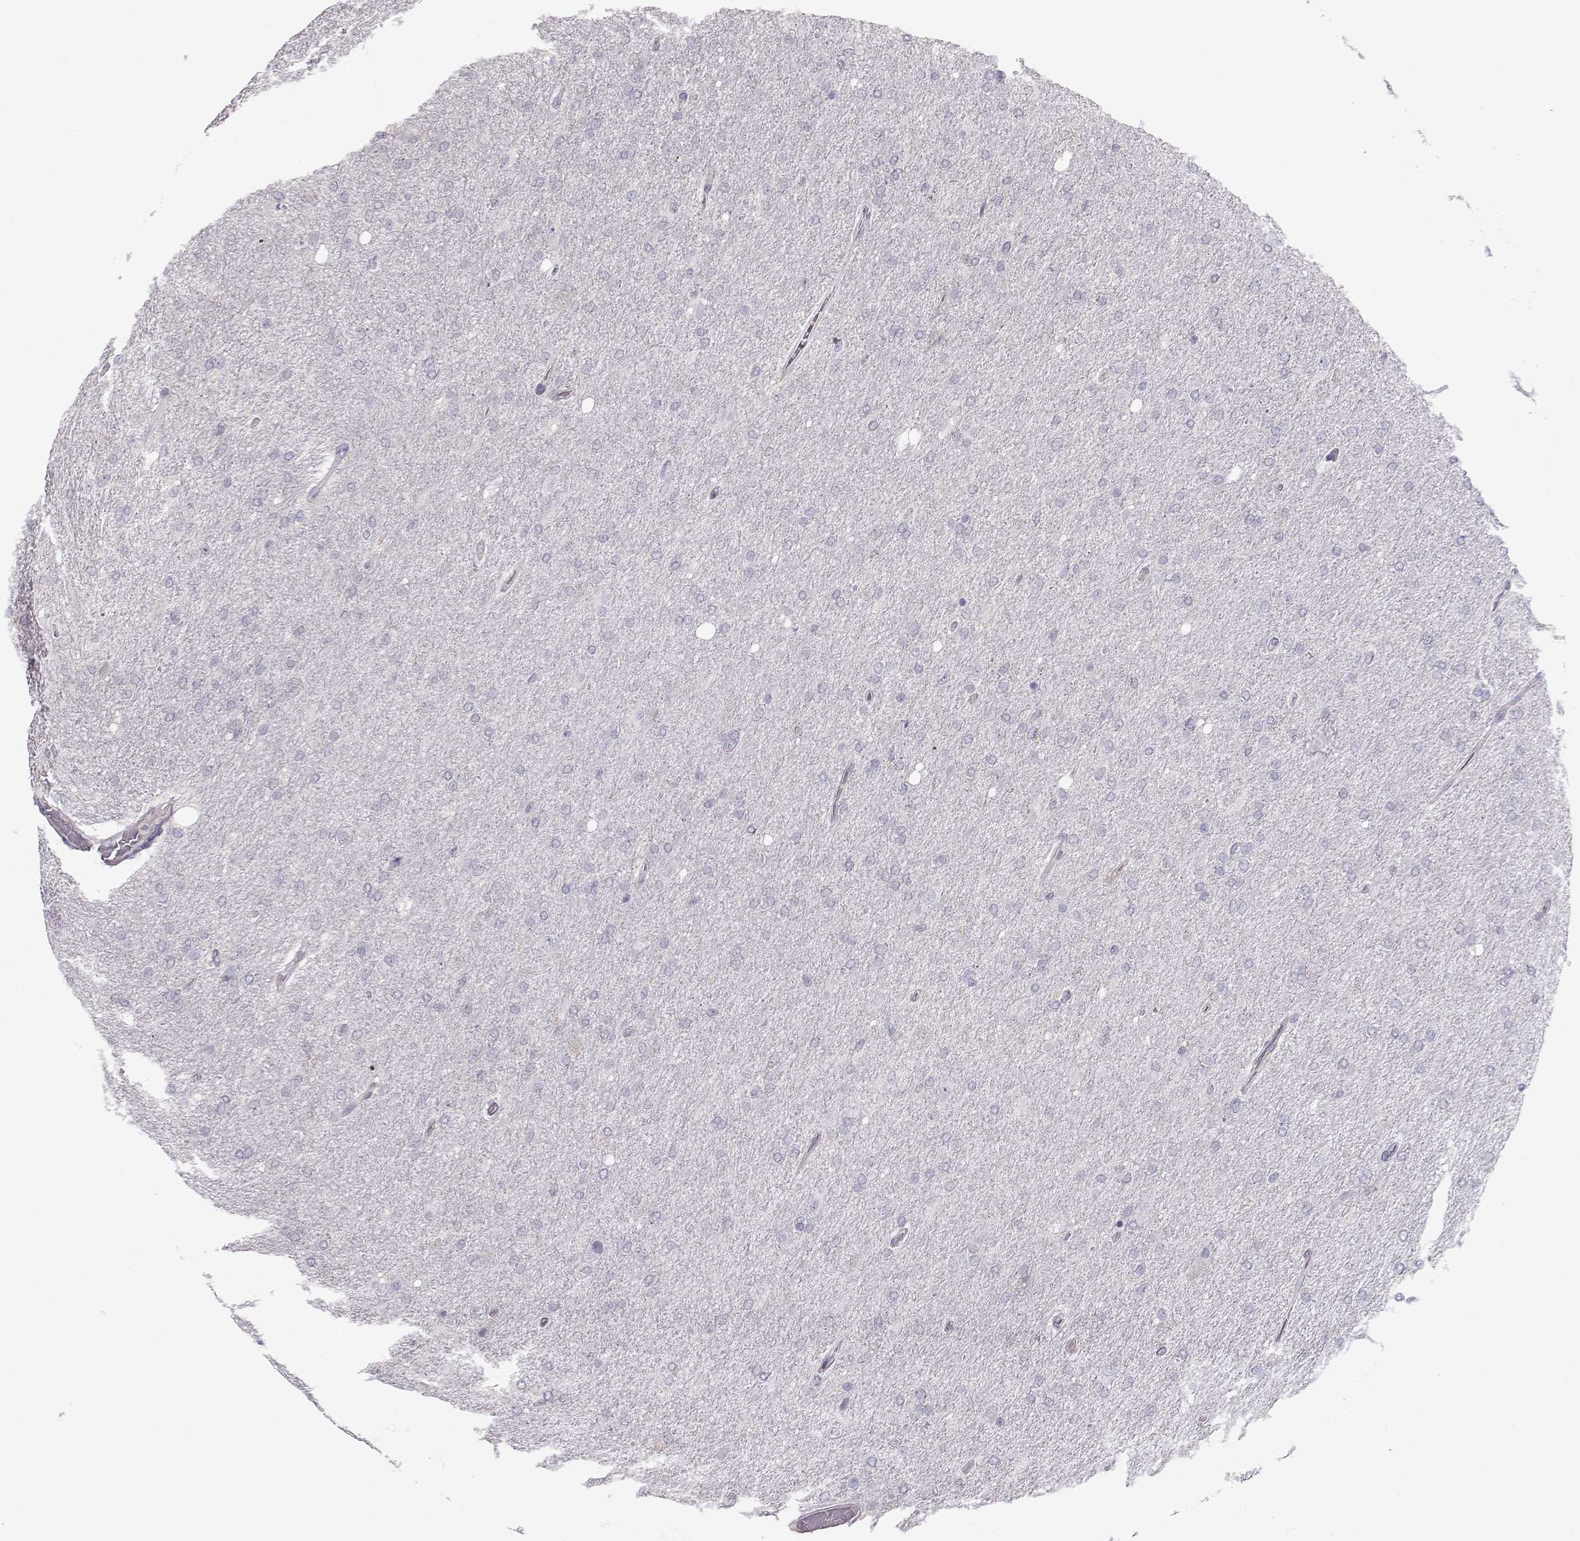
{"staining": {"intensity": "negative", "quantity": "none", "location": "none"}, "tissue": "glioma", "cell_type": "Tumor cells", "image_type": "cancer", "snomed": [{"axis": "morphology", "description": "Glioma, malignant, High grade"}, {"axis": "topography", "description": "Cerebral cortex"}], "caption": "DAB (3,3'-diaminobenzidine) immunohistochemical staining of glioma demonstrates no significant staining in tumor cells.", "gene": "GRK1", "patient": {"sex": "male", "age": 70}}